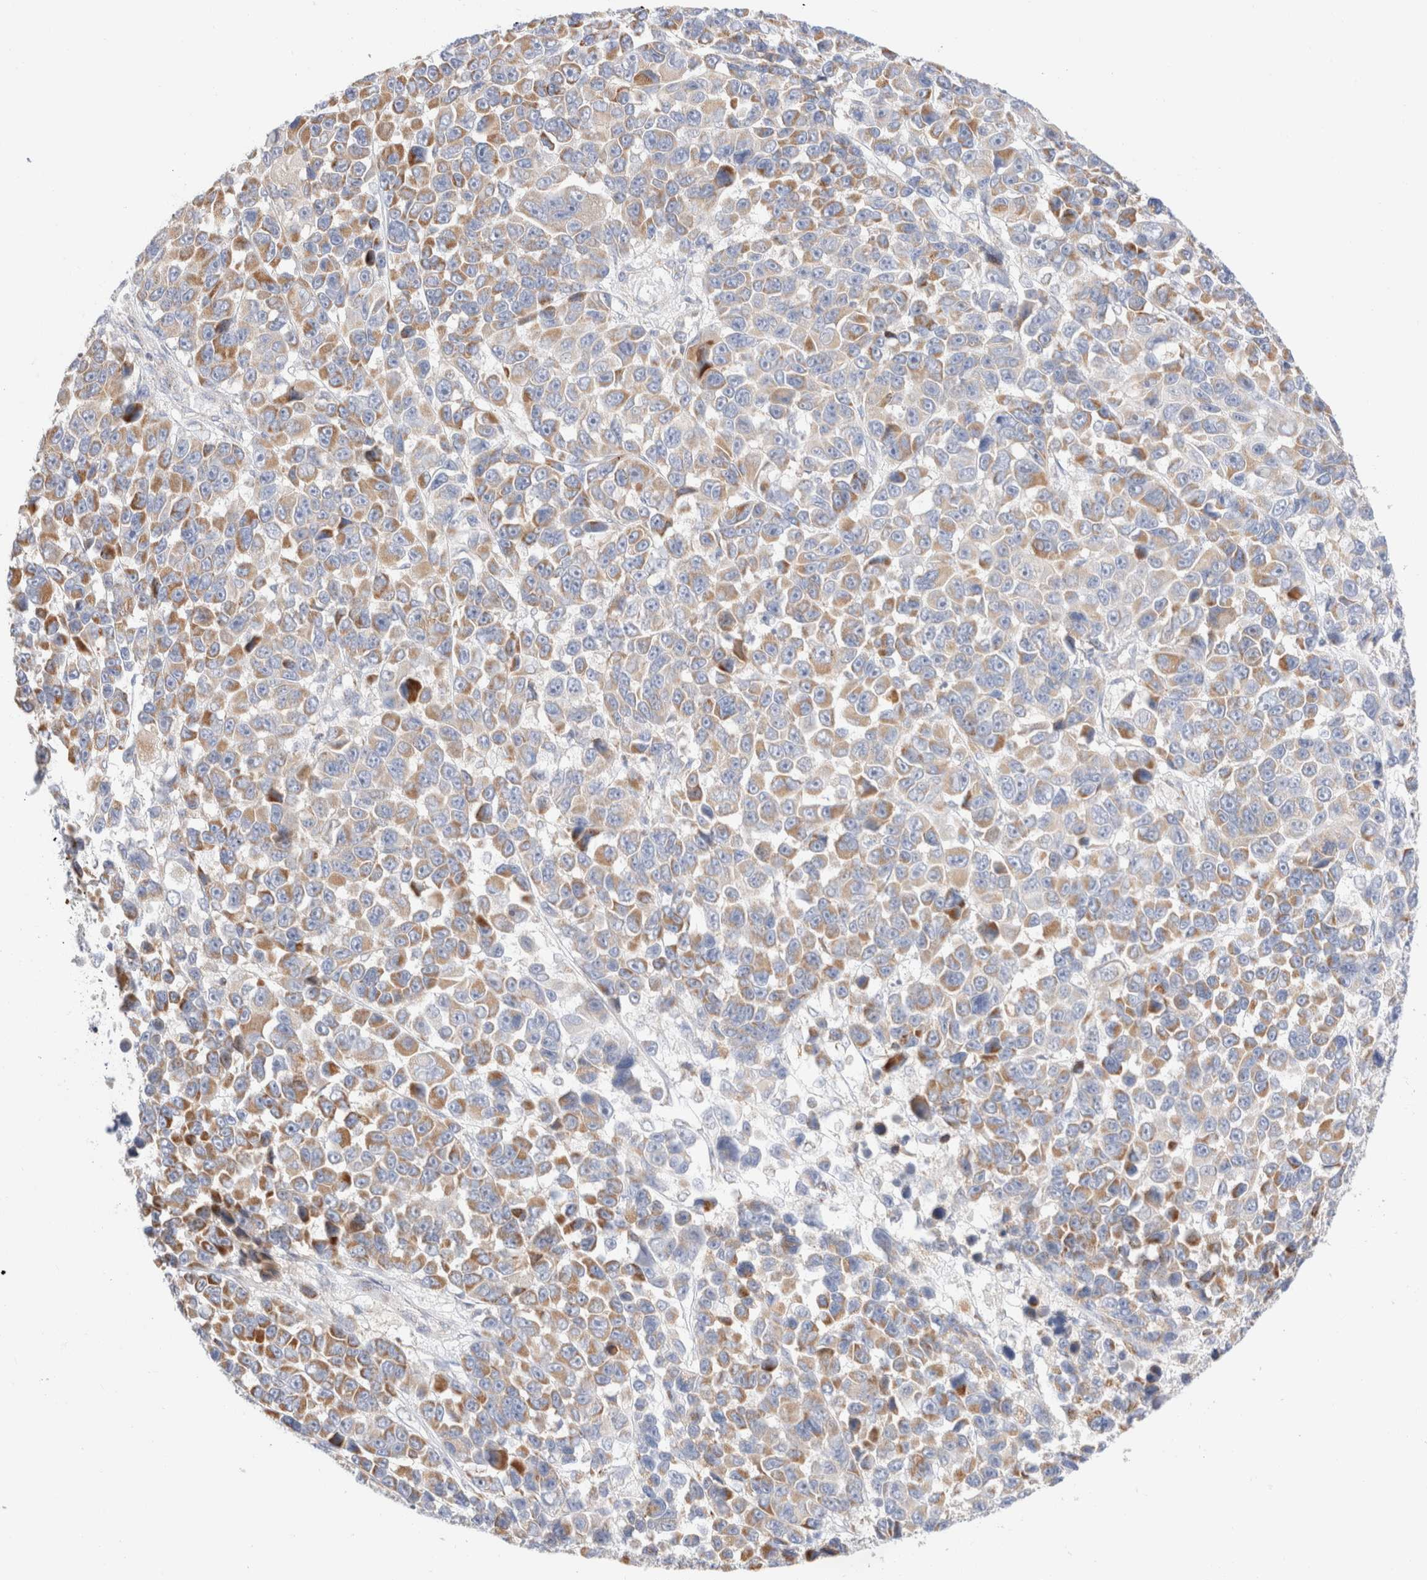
{"staining": {"intensity": "moderate", "quantity": "25%-75%", "location": "cytoplasmic/membranous"}, "tissue": "melanoma", "cell_type": "Tumor cells", "image_type": "cancer", "snomed": [{"axis": "morphology", "description": "Malignant melanoma, NOS"}, {"axis": "topography", "description": "Skin"}], "caption": "Melanoma stained for a protein displays moderate cytoplasmic/membranous positivity in tumor cells.", "gene": "ATP6V1C1", "patient": {"sex": "male", "age": 53}}